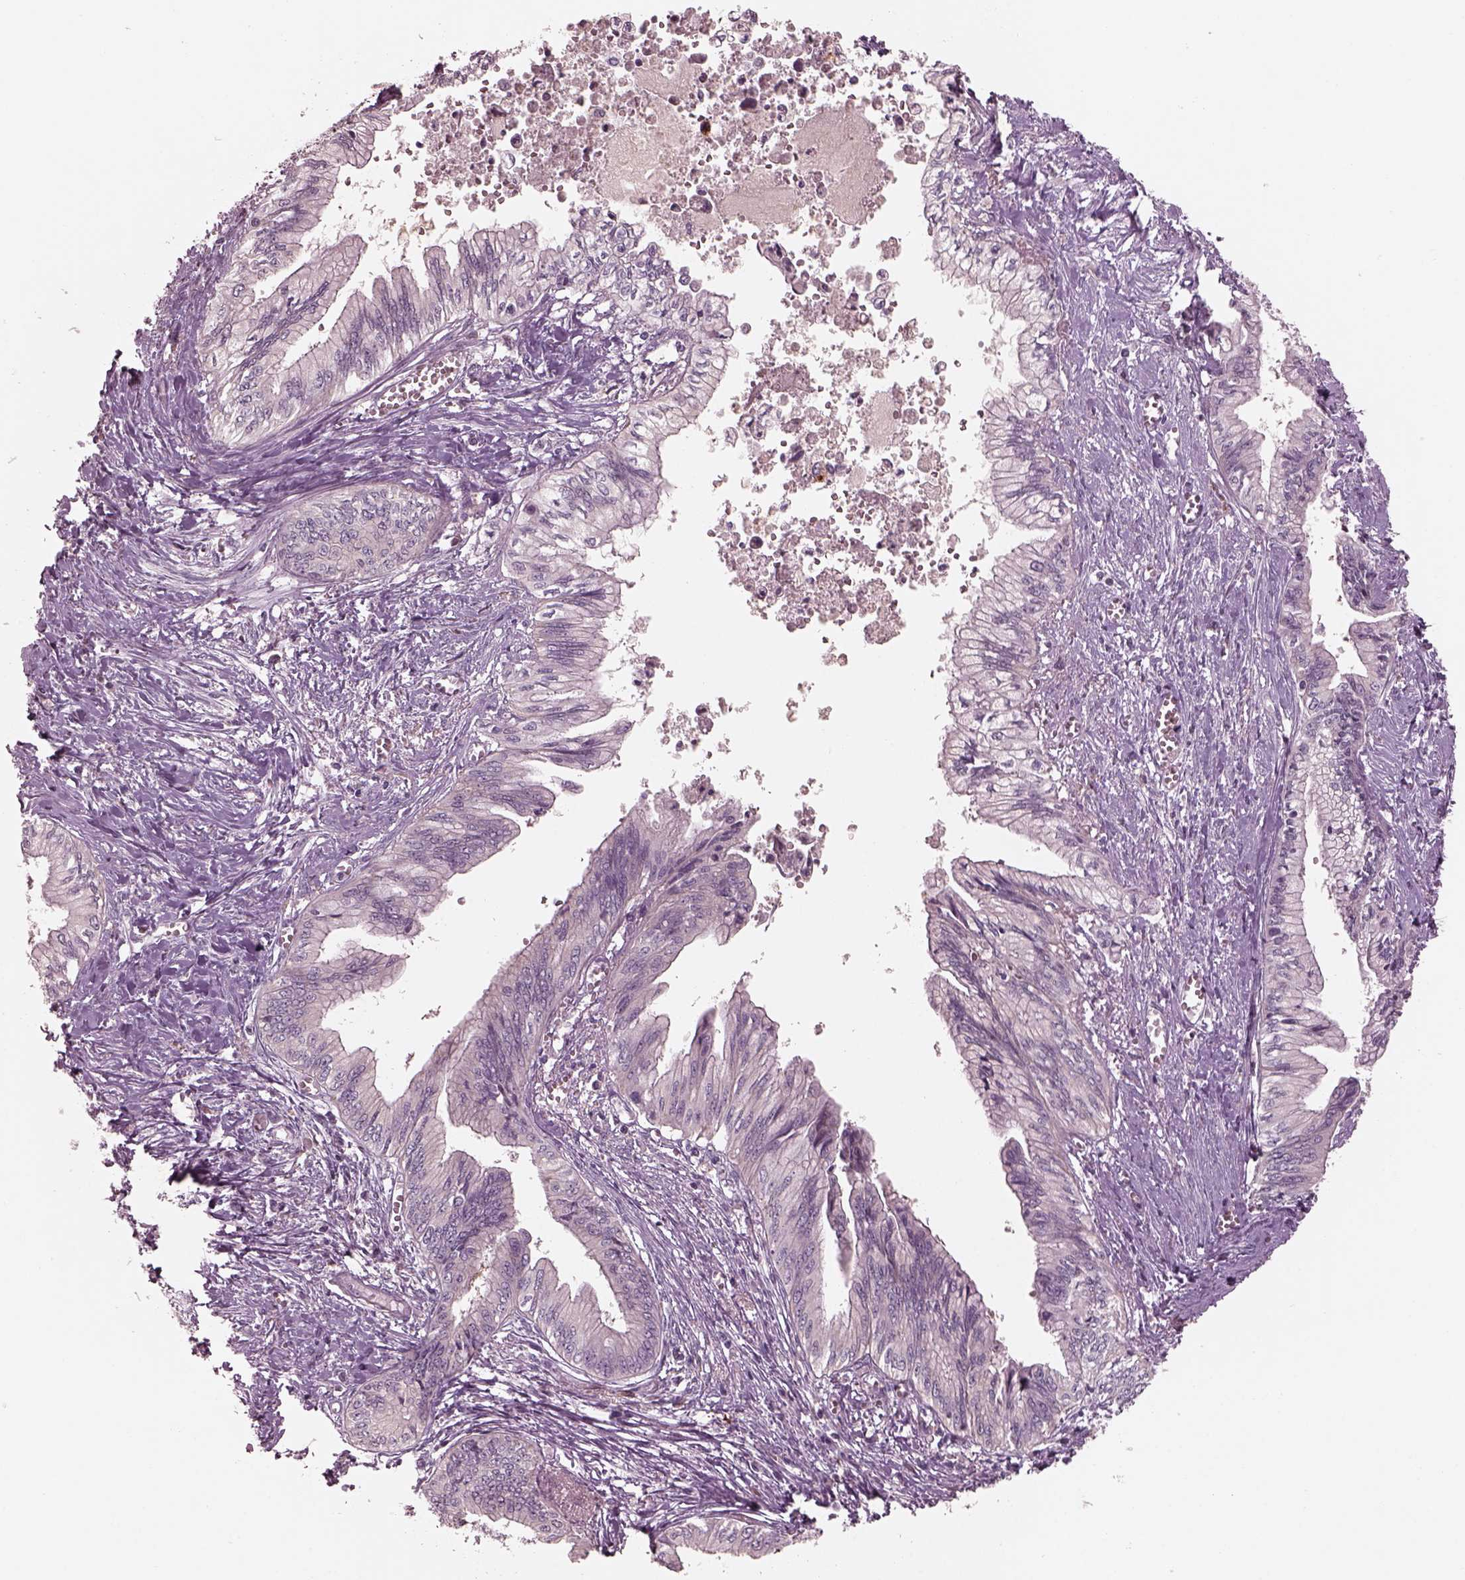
{"staining": {"intensity": "negative", "quantity": "none", "location": "none"}, "tissue": "pancreatic cancer", "cell_type": "Tumor cells", "image_type": "cancer", "snomed": [{"axis": "morphology", "description": "Adenocarcinoma, NOS"}, {"axis": "topography", "description": "Pancreas"}], "caption": "The histopathology image displays no significant positivity in tumor cells of adenocarcinoma (pancreatic).", "gene": "VWA5B1", "patient": {"sex": "female", "age": 61}}